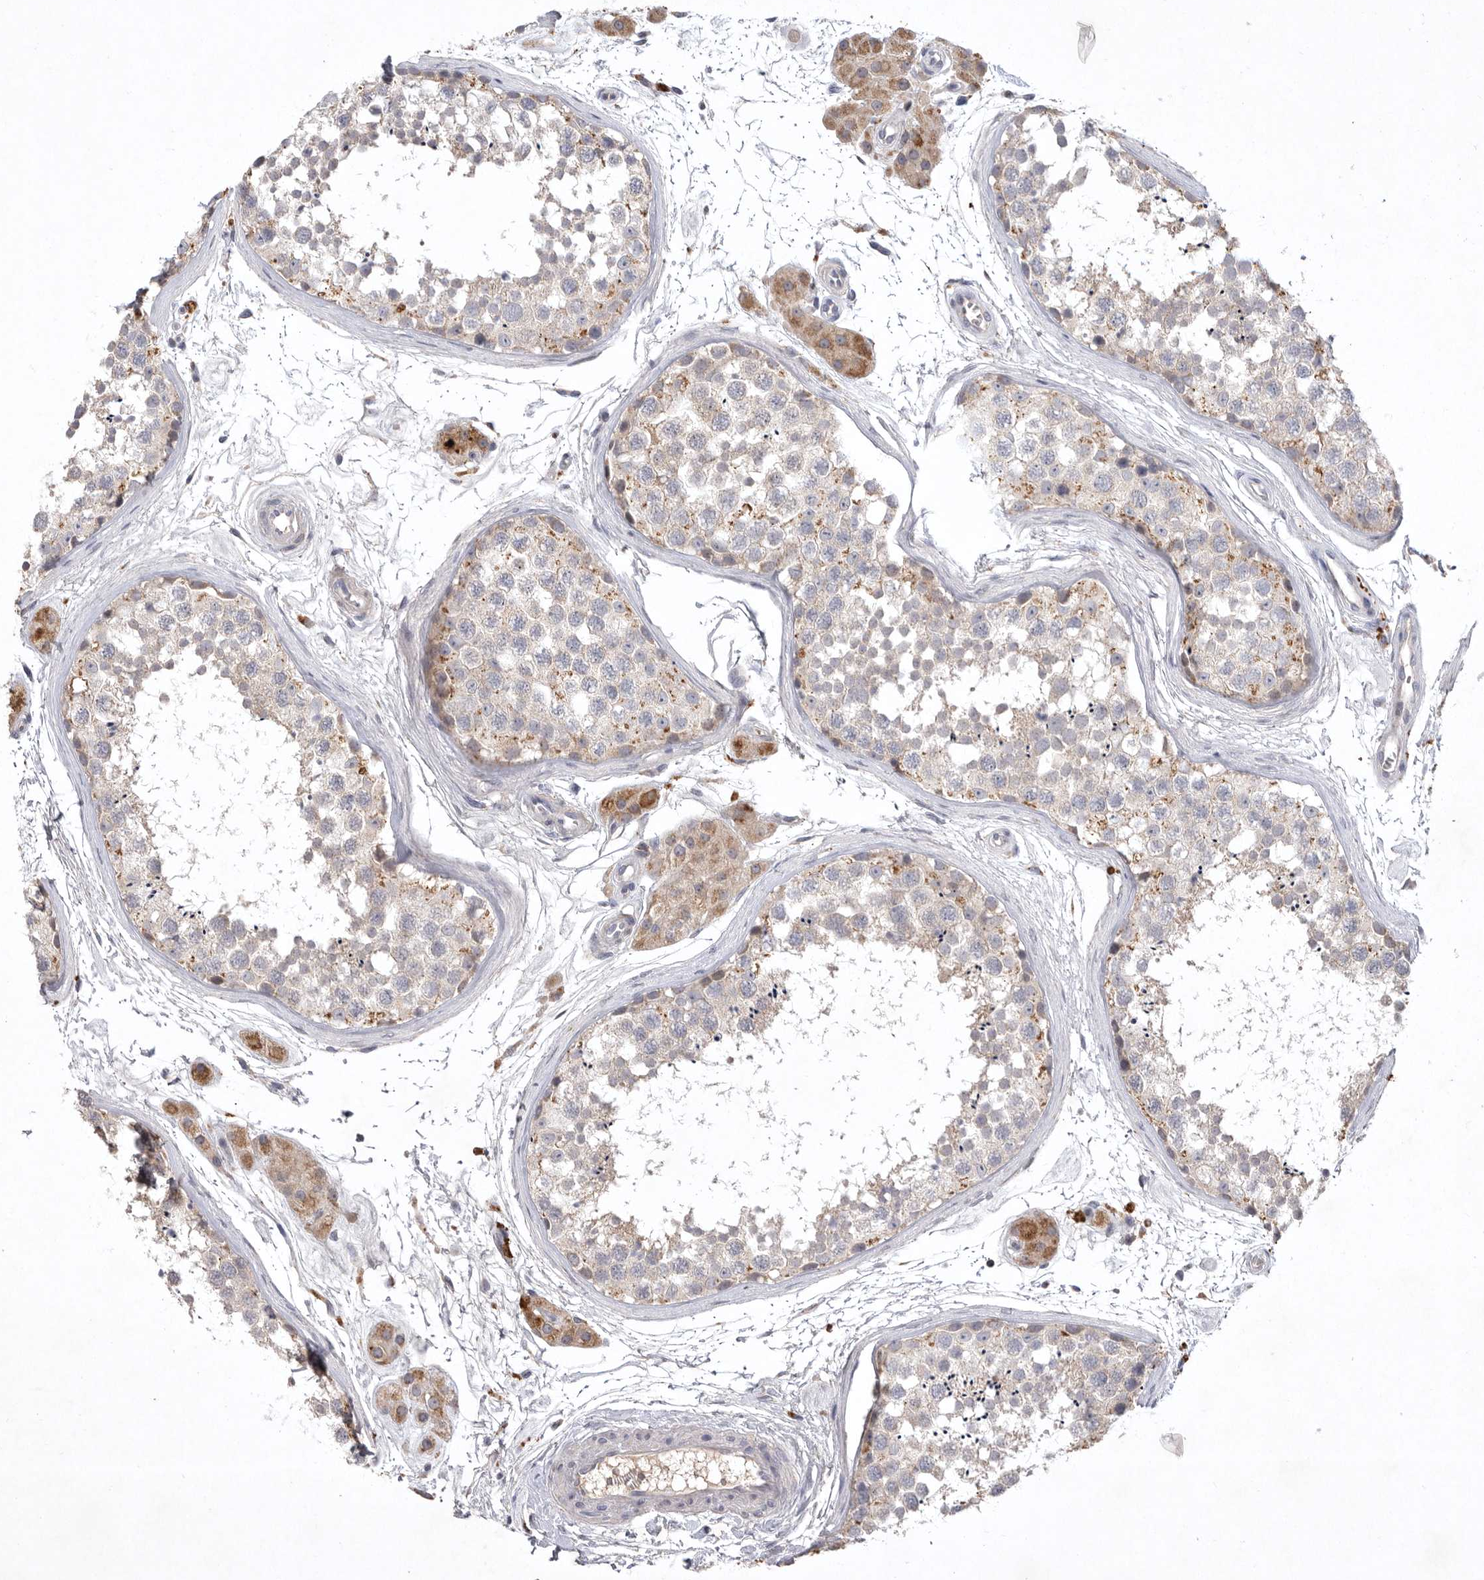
{"staining": {"intensity": "weak", "quantity": "<25%", "location": "cytoplasmic/membranous"}, "tissue": "testis", "cell_type": "Cells in seminiferous ducts", "image_type": "normal", "snomed": [{"axis": "morphology", "description": "Normal tissue, NOS"}, {"axis": "topography", "description": "Testis"}], "caption": "Immunohistochemistry (IHC) of normal human testis shows no expression in cells in seminiferous ducts. (DAB (3,3'-diaminobenzidine) immunohistochemistry, high magnification).", "gene": "TNFSF14", "patient": {"sex": "male", "age": 56}}